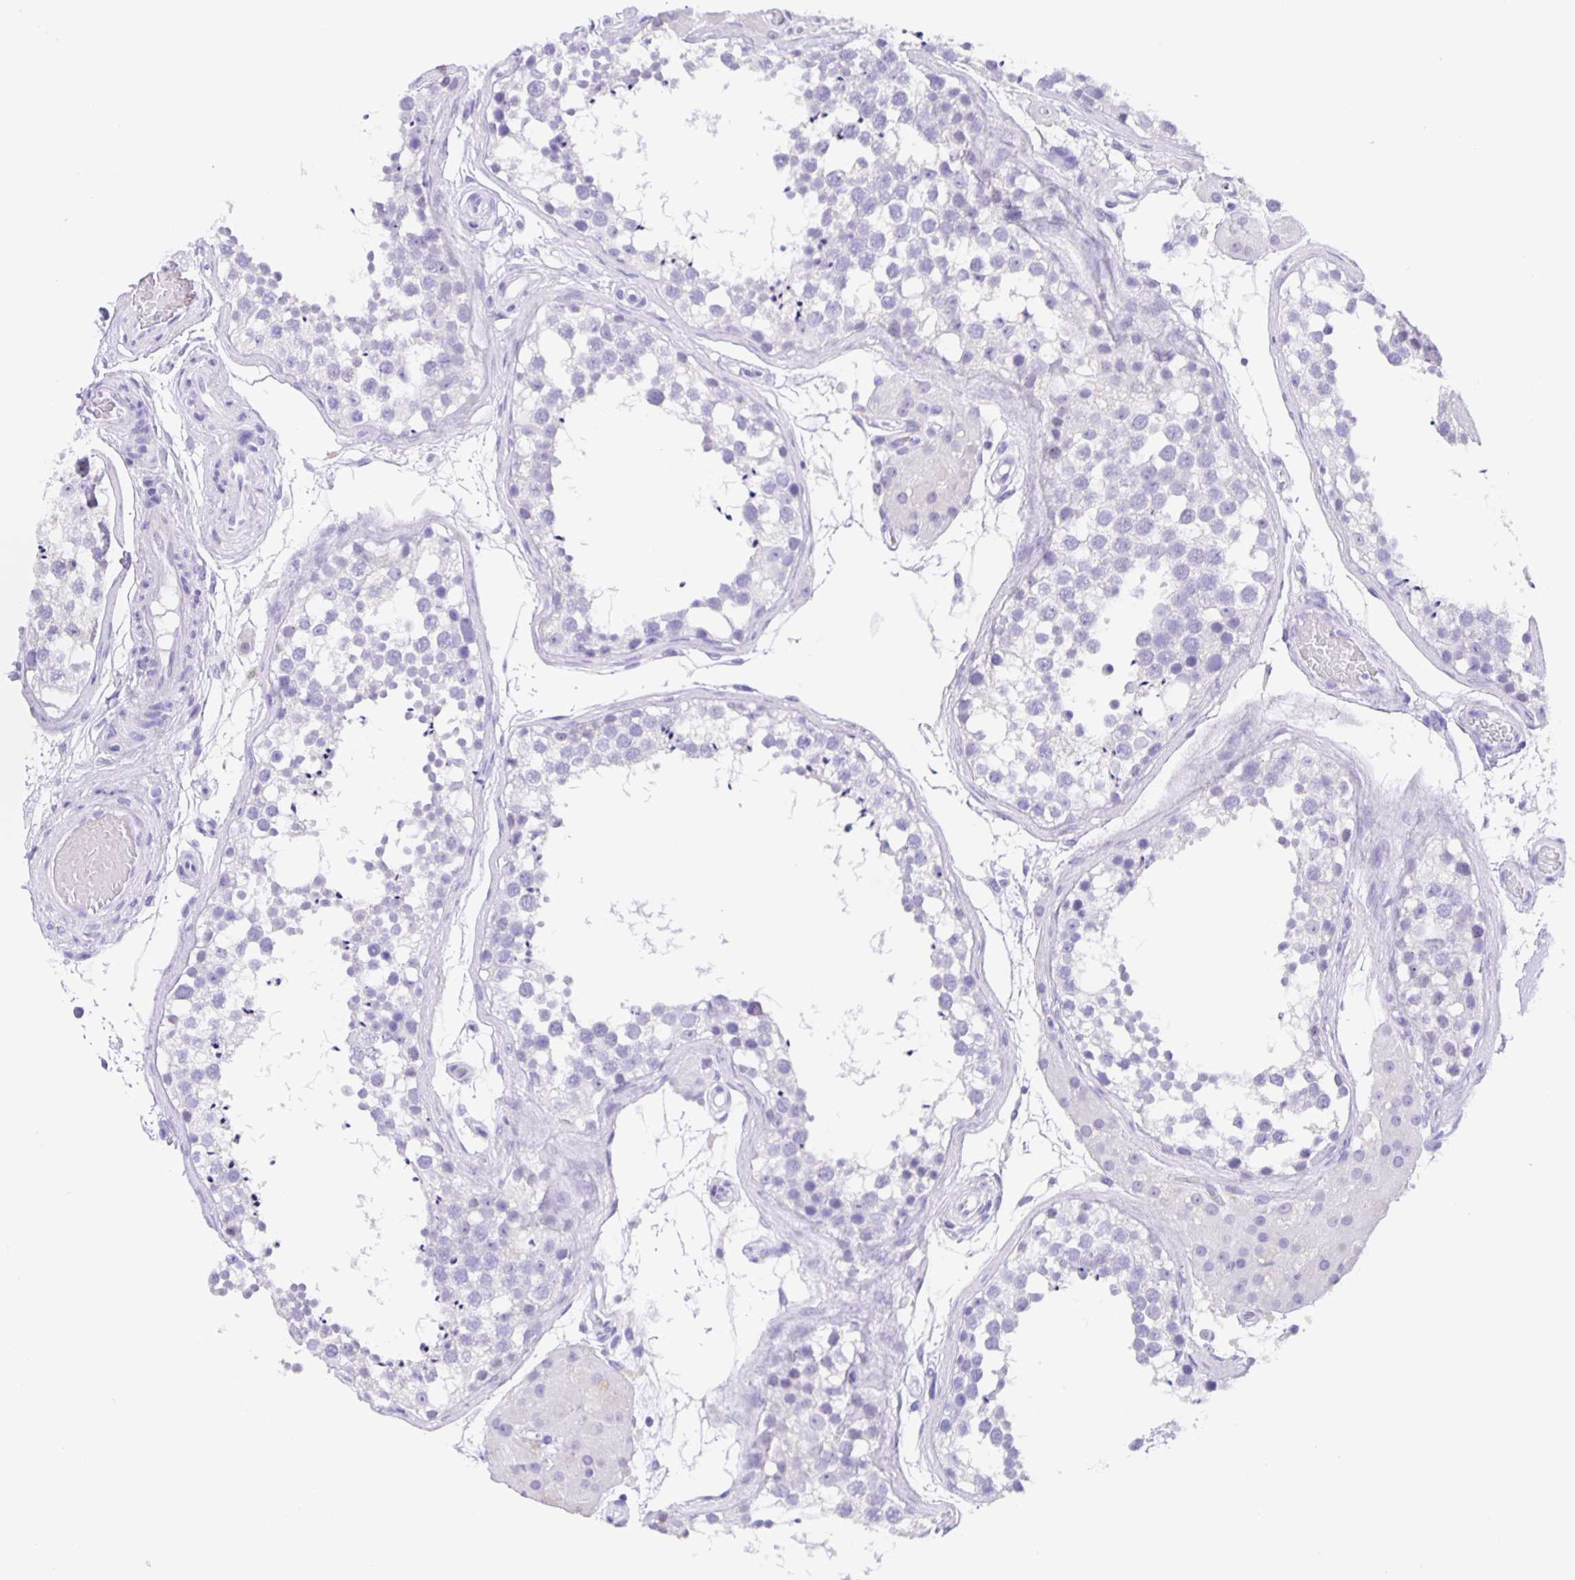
{"staining": {"intensity": "negative", "quantity": "none", "location": "none"}, "tissue": "testis", "cell_type": "Cells in seminiferous ducts", "image_type": "normal", "snomed": [{"axis": "morphology", "description": "Normal tissue, NOS"}, {"axis": "morphology", "description": "Seminoma, NOS"}, {"axis": "topography", "description": "Testis"}], "caption": "Cells in seminiferous ducts show no significant expression in benign testis. (DAB (3,3'-diaminobenzidine) IHC visualized using brightfield microscopy, high magnification).", "gene": "GUCA2A", "patient": {"sex": "male", "age": 65}}